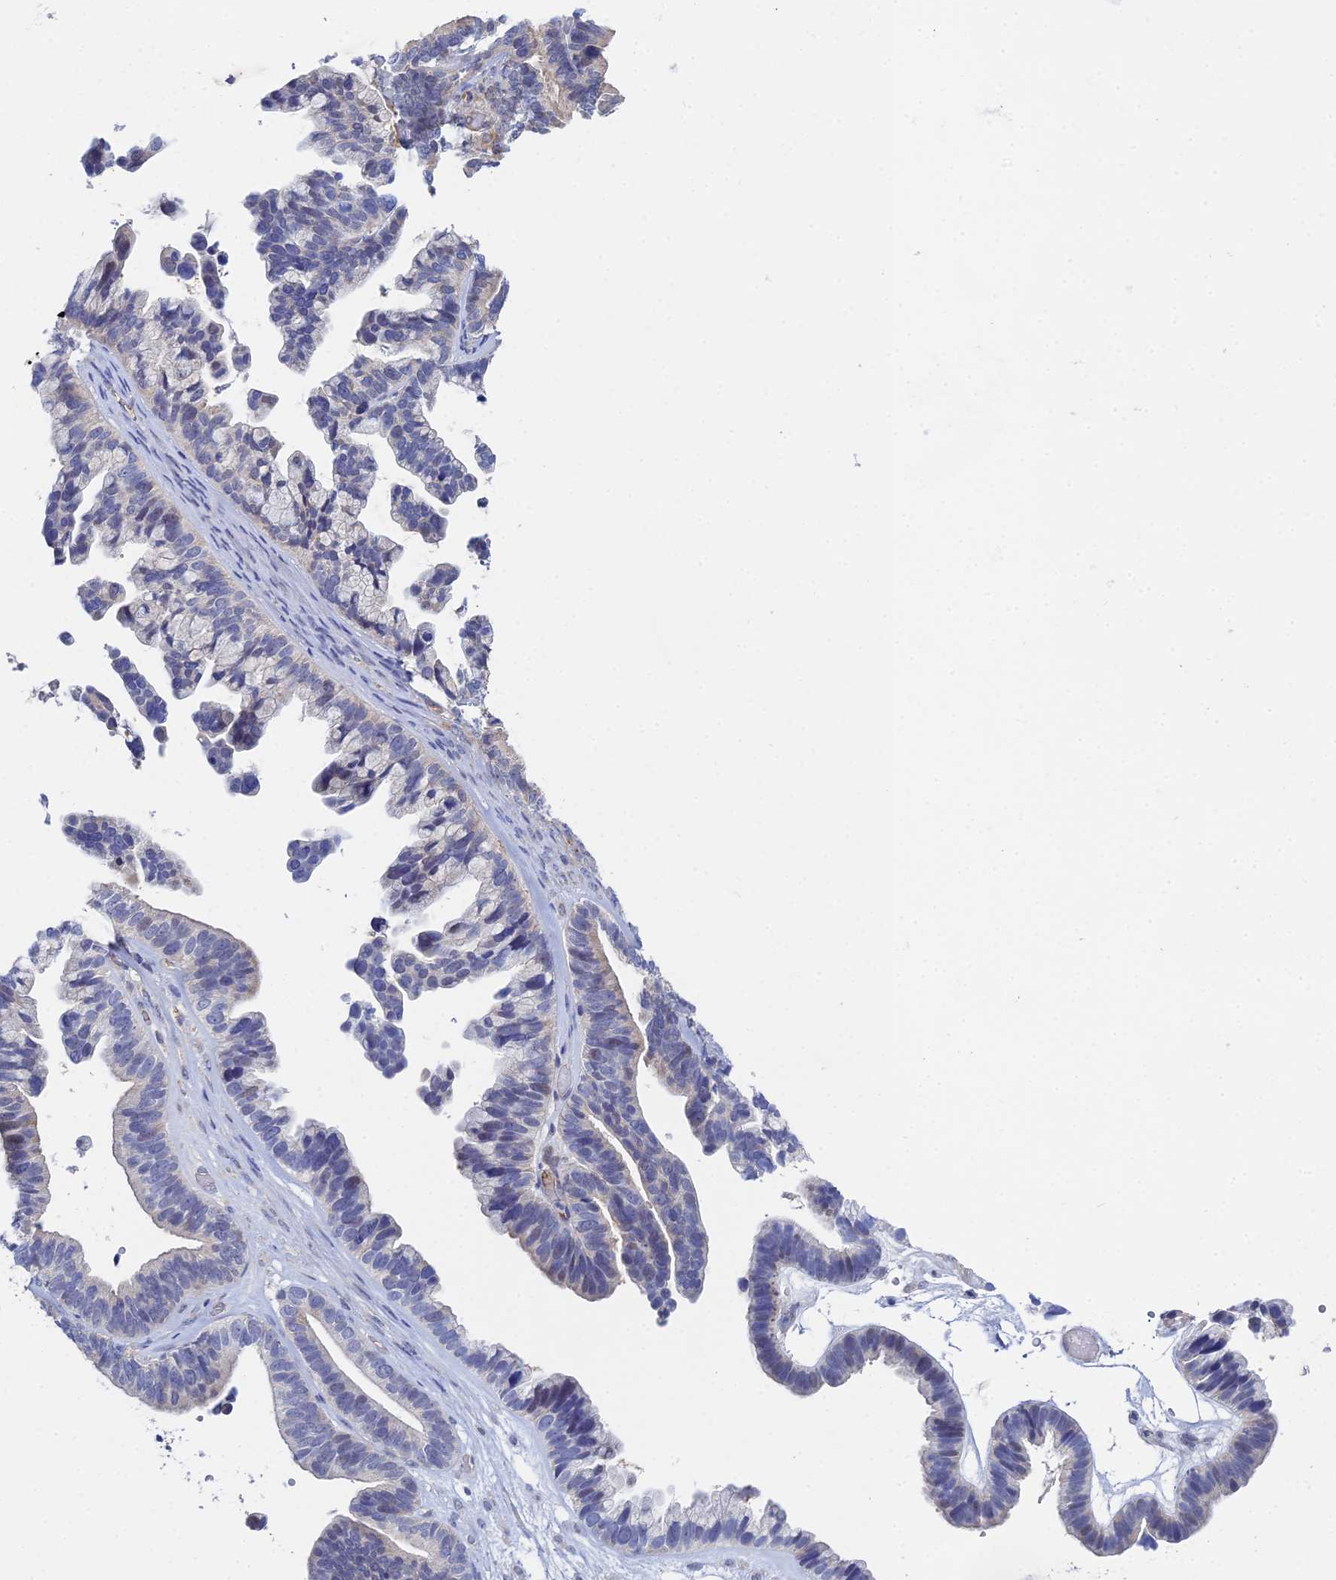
{"staining": {"intensity": "negative", "quantity": "none", "location": "none"}, "tissue": "ovarian cancer", "cell_type": "Tumor cells", "image_type": "cancer", "snomed": [{"axis": "morphology", "description": "Cystadenocarcinoma, serous, NOS"}, {"axis": "topography", "description": "Ovary"}], "caption": "High power microscopy photomicrograph of an immunohistochemistry micrograph of ovarian cancer (serous cystadenocarcinoma), revealing no significant expression in tumor cells. The staining was performed using DAB (3,3'-diaminobenzidine) to visualize the protein expression in brown, while the nuclei were stained in blue with hematoxylin (Magnification: 20x).", "gene": "DNAH14", "patient": {"sex": "female", "age": 56}}